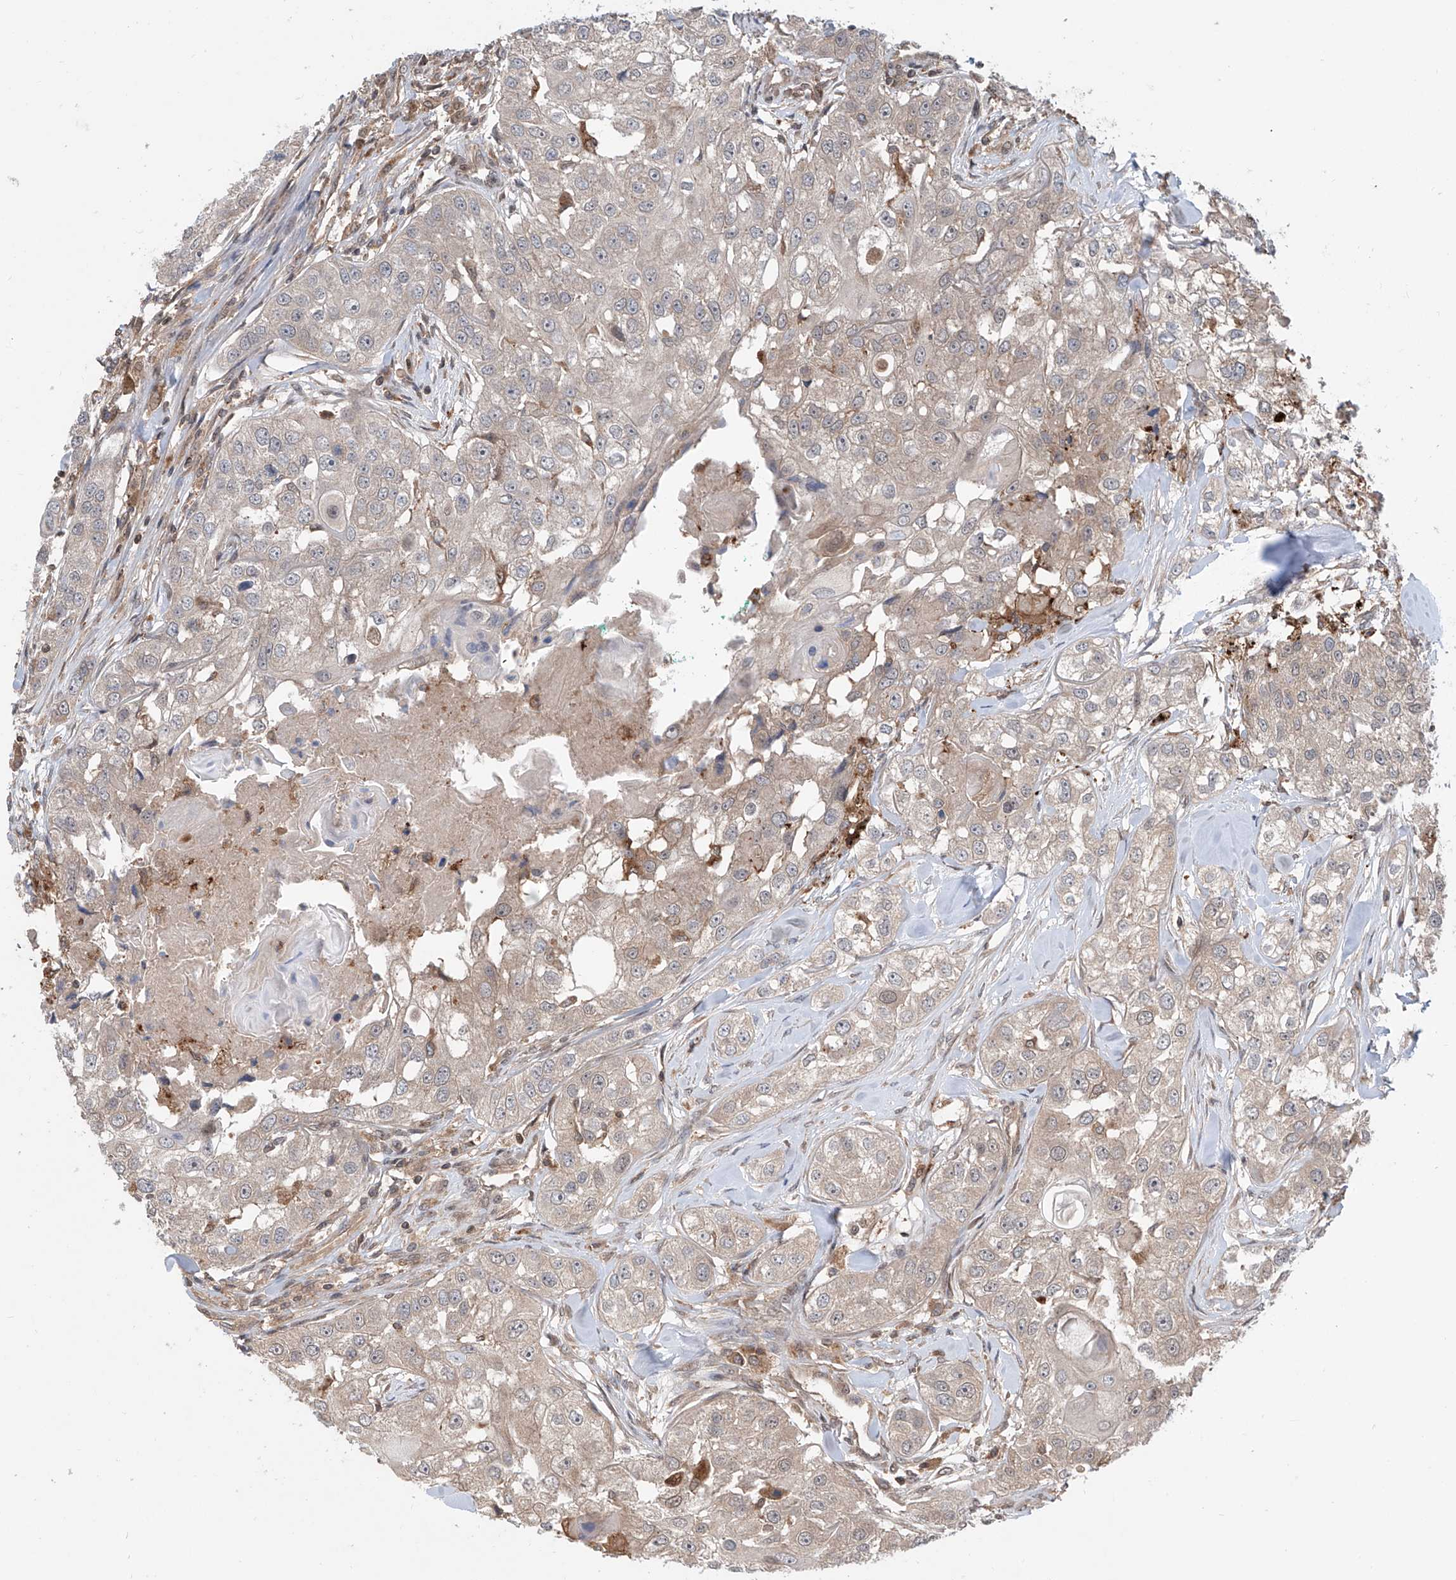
{"staining": {"intensity": "weak", "quantity": "<25%", "location": "cytoplasmic/membranous"}, "tissue": "head and neck cancer", "cell_type": "Tumor cells", "image_type": "cancer", "snomed": [{"axis": "morphology", "description": "Normal tissue, NOS"}, {"axis": "morphology", "description": "Squamous cell carcinoma, NOS"}, {"axis": "topography", "description": "Skeletal muscle"}, {"axis": "topography", "description": "Head-Neck"}], "caption": "Tumor cells show no significant protein positivity in head and neck cancer.", "gene": "HOXC8", "patient": {"sex": "male", "age": 51}}